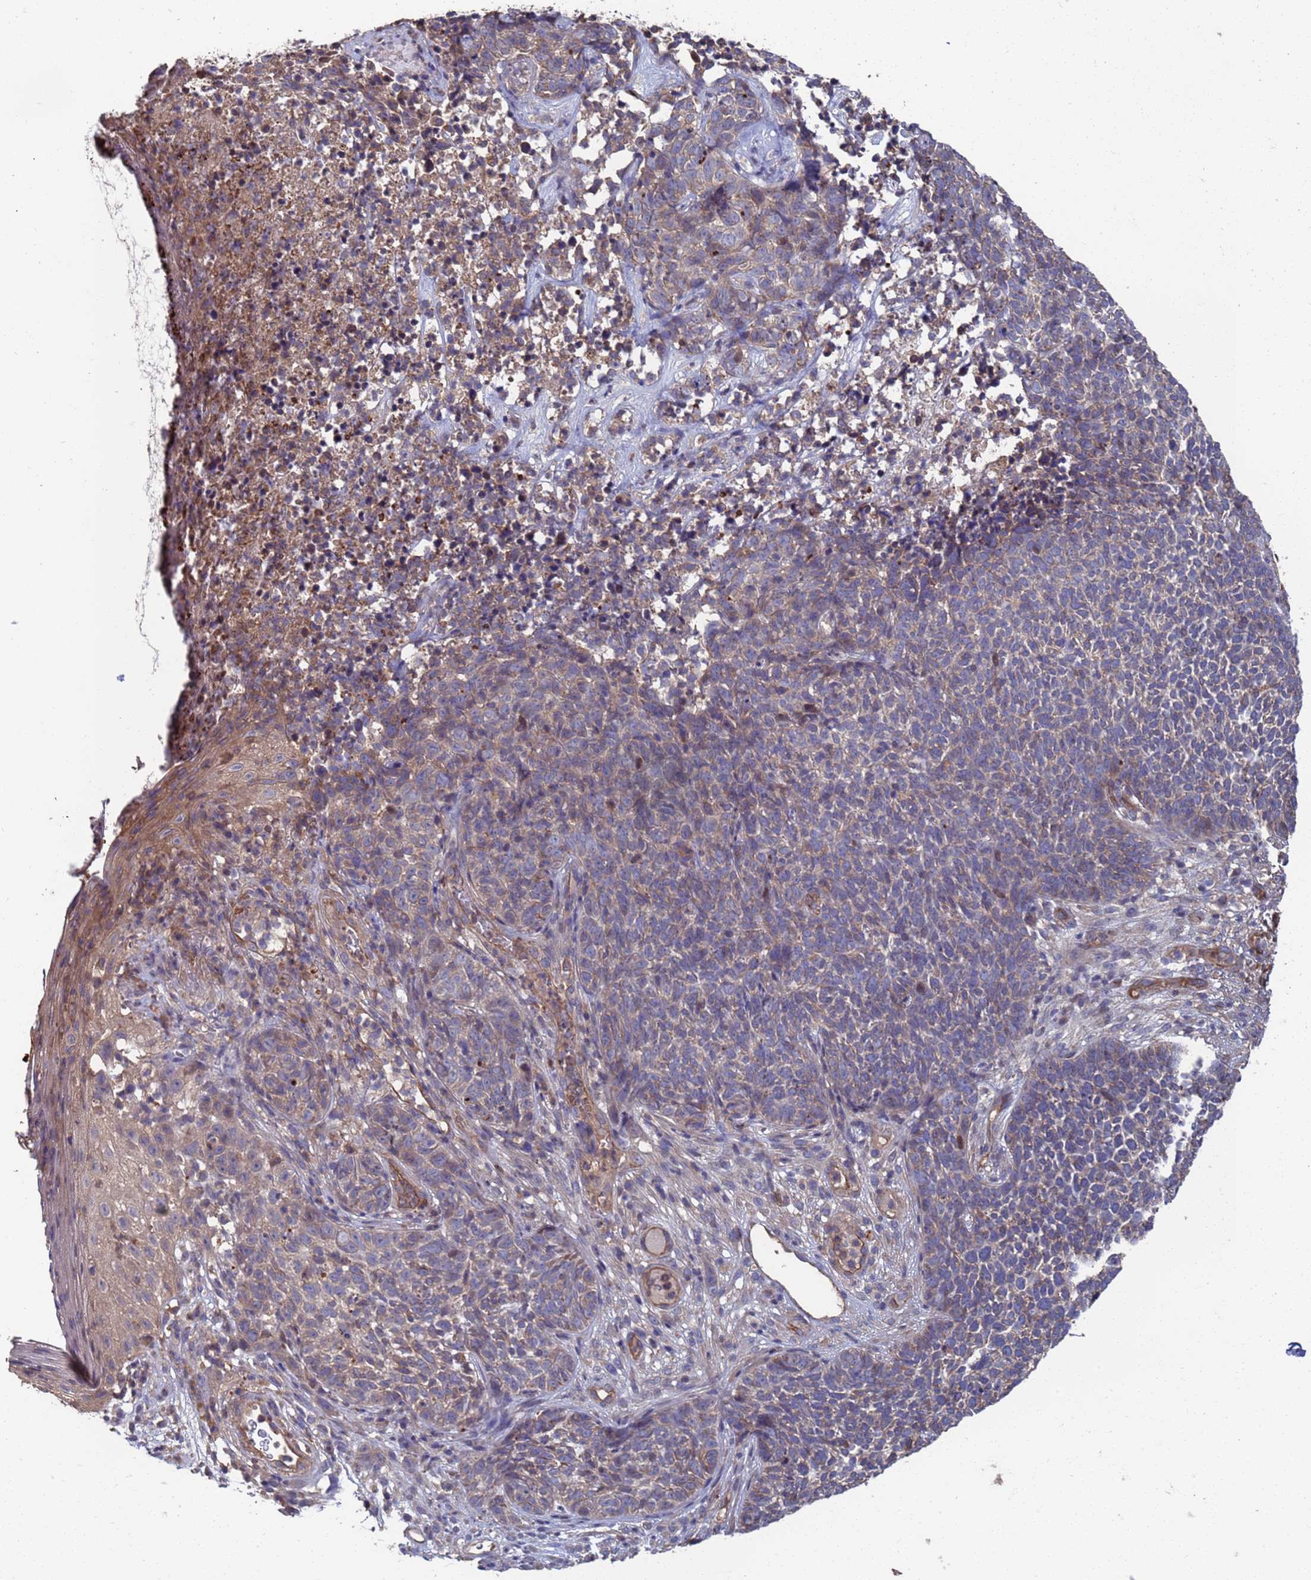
{"staining": {"intensity": "weak", "quantity": "25%-75%", "location": "cytoplasmic/membranous"}, "tissue": "skin cancer", "cell_type": "Tumor cells", "image_type": "cancer", "snomed": [{"axis": "morphology", "description": "Basal cell carcinoma"}, {"axis": "topography", "description": "Skin"}], "caption": "An image of skin basal cell carcinoma stained for a protein demonstrates weak cytoplasmic/membranous brown staining in tumor cells.", "gene": "NDUFAF6", "patient": {"sex": "female", "age": 84}}